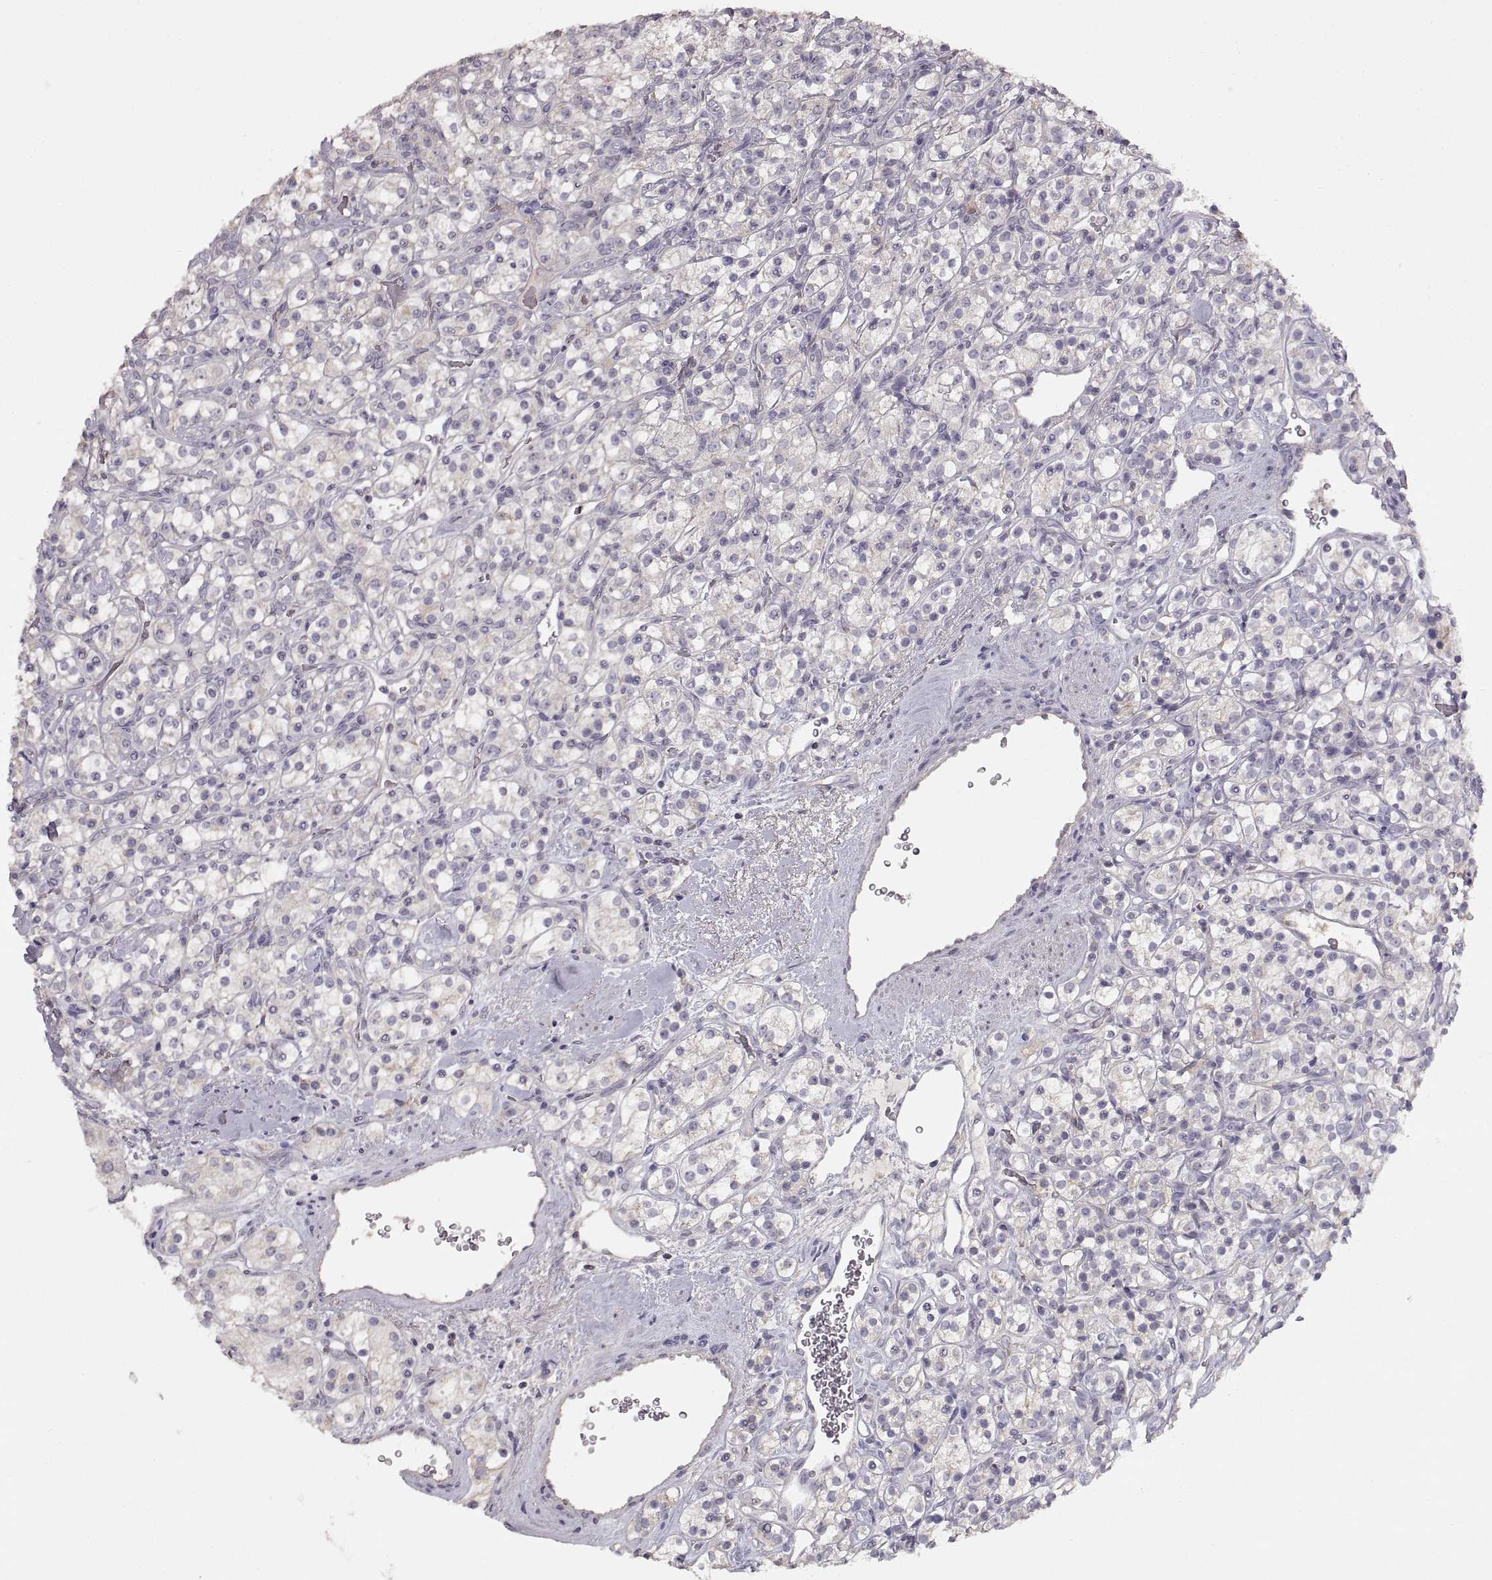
{"staining": {"intensity": "negative", "quantity": "none", "location": "none"}, "tissue": "renal cancer", "cell_type": "Tumor cells", "image_type": "cancer", "snomed": [{"axis": "morphology", "description": "Adenocarcinoma, NOS"}, {"axis": "topography", "description": "Kidney"}], "caption": "An image of human renal cancer (adenocarcinoma) is negative for staining in tumor cells. (Stains: DAB (3,3'-diaminobenzidine) immunohistochemistry with hematoxylin counter stain, Microscopy: brightfield microscopy at high magnification).", "gene": "ADAM11", "patient": {"sex": "male", "age": 77}}